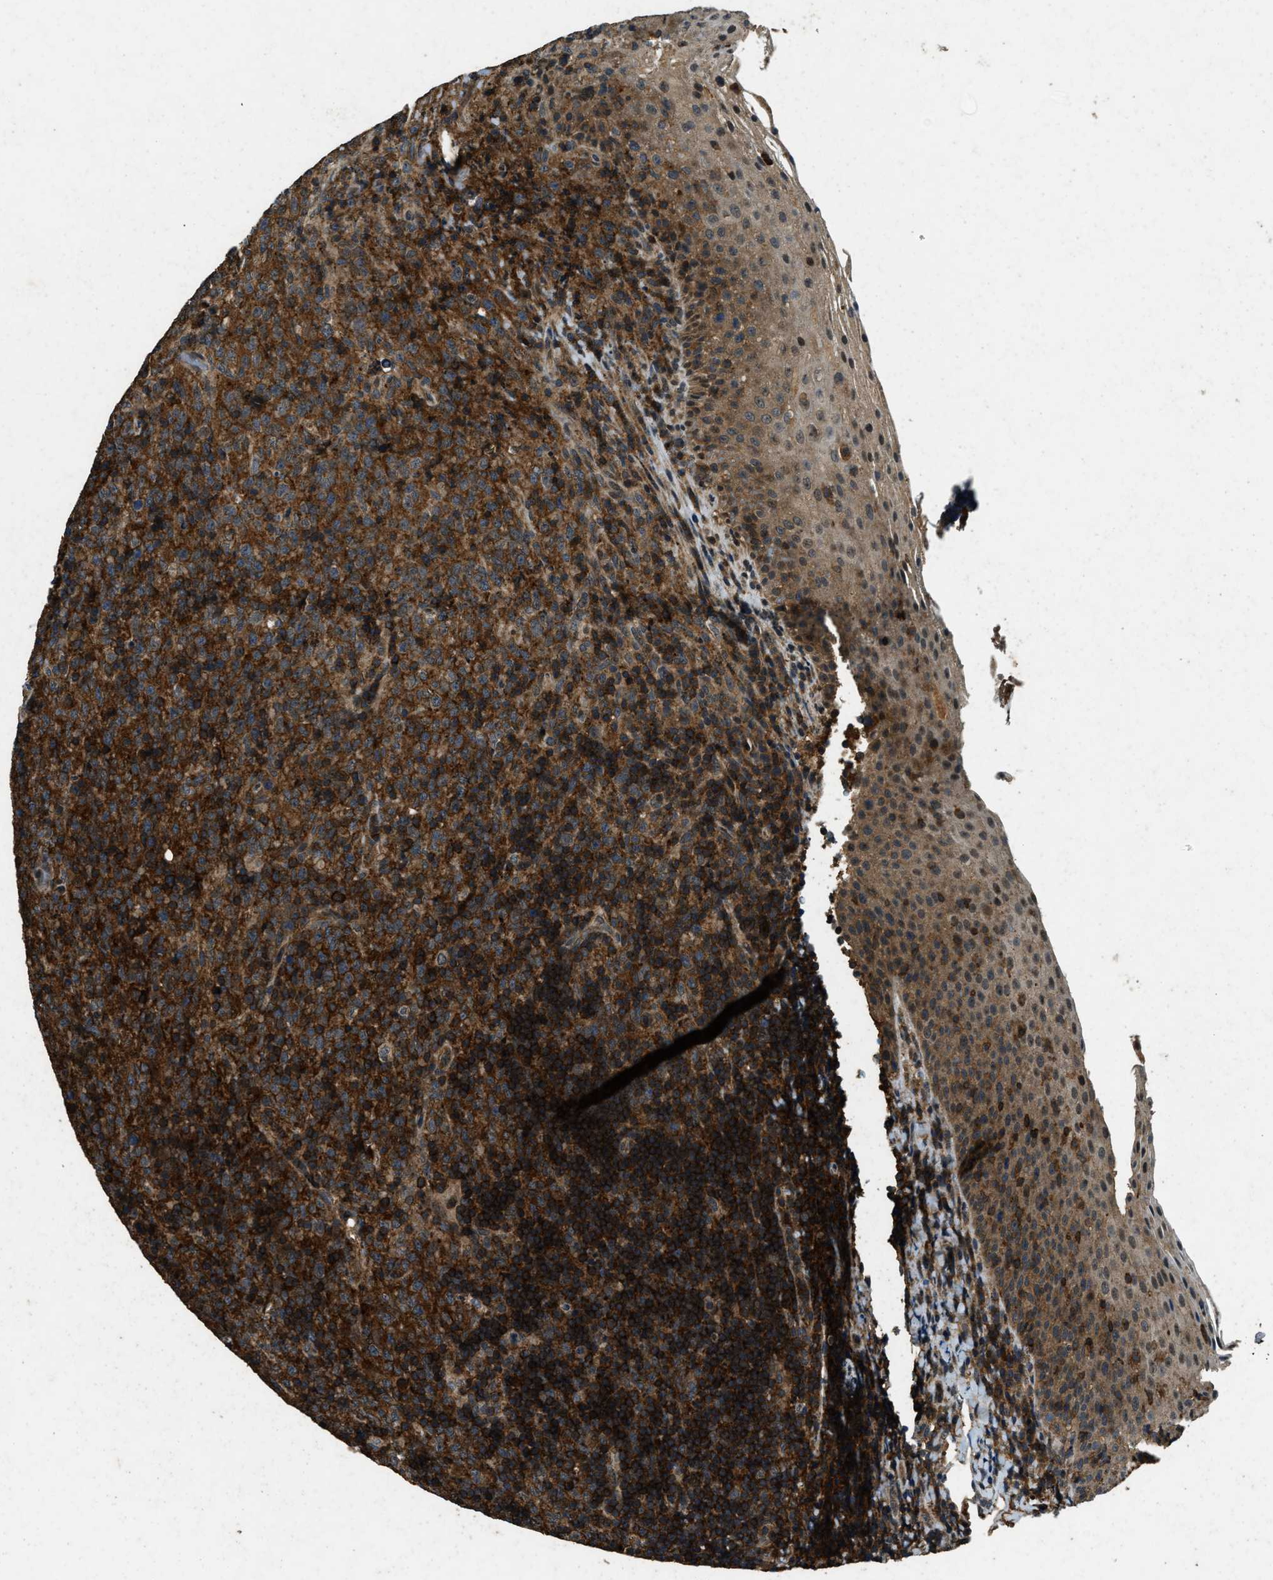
{"staining": {"intensity": "strong", "quantity": ">75%", "location": "cytoplasmic/membranous"}, "tissue": "lymphoma", "cell_type": "Tumor cells", "image_type": "cancer", "snomed": [{"axis": "morphology", "description": "Malignant lymphoma, non-Hodgkin's type, High grade"}, {"axis": "topography", "description": "Tonsil"}], "caption": "Malignant lymphoma, non-Hodgkin's type (high-grade) was stained to show a protein in brown. There is high levels of strong cytoplasmic/membranous expression in about >75% of tumor cells. The protein of interest is shown in brown color, while the nuclei are stained blue.", "gene": "ATP8B1", "patient": {"sex": "female", "age": 36}}